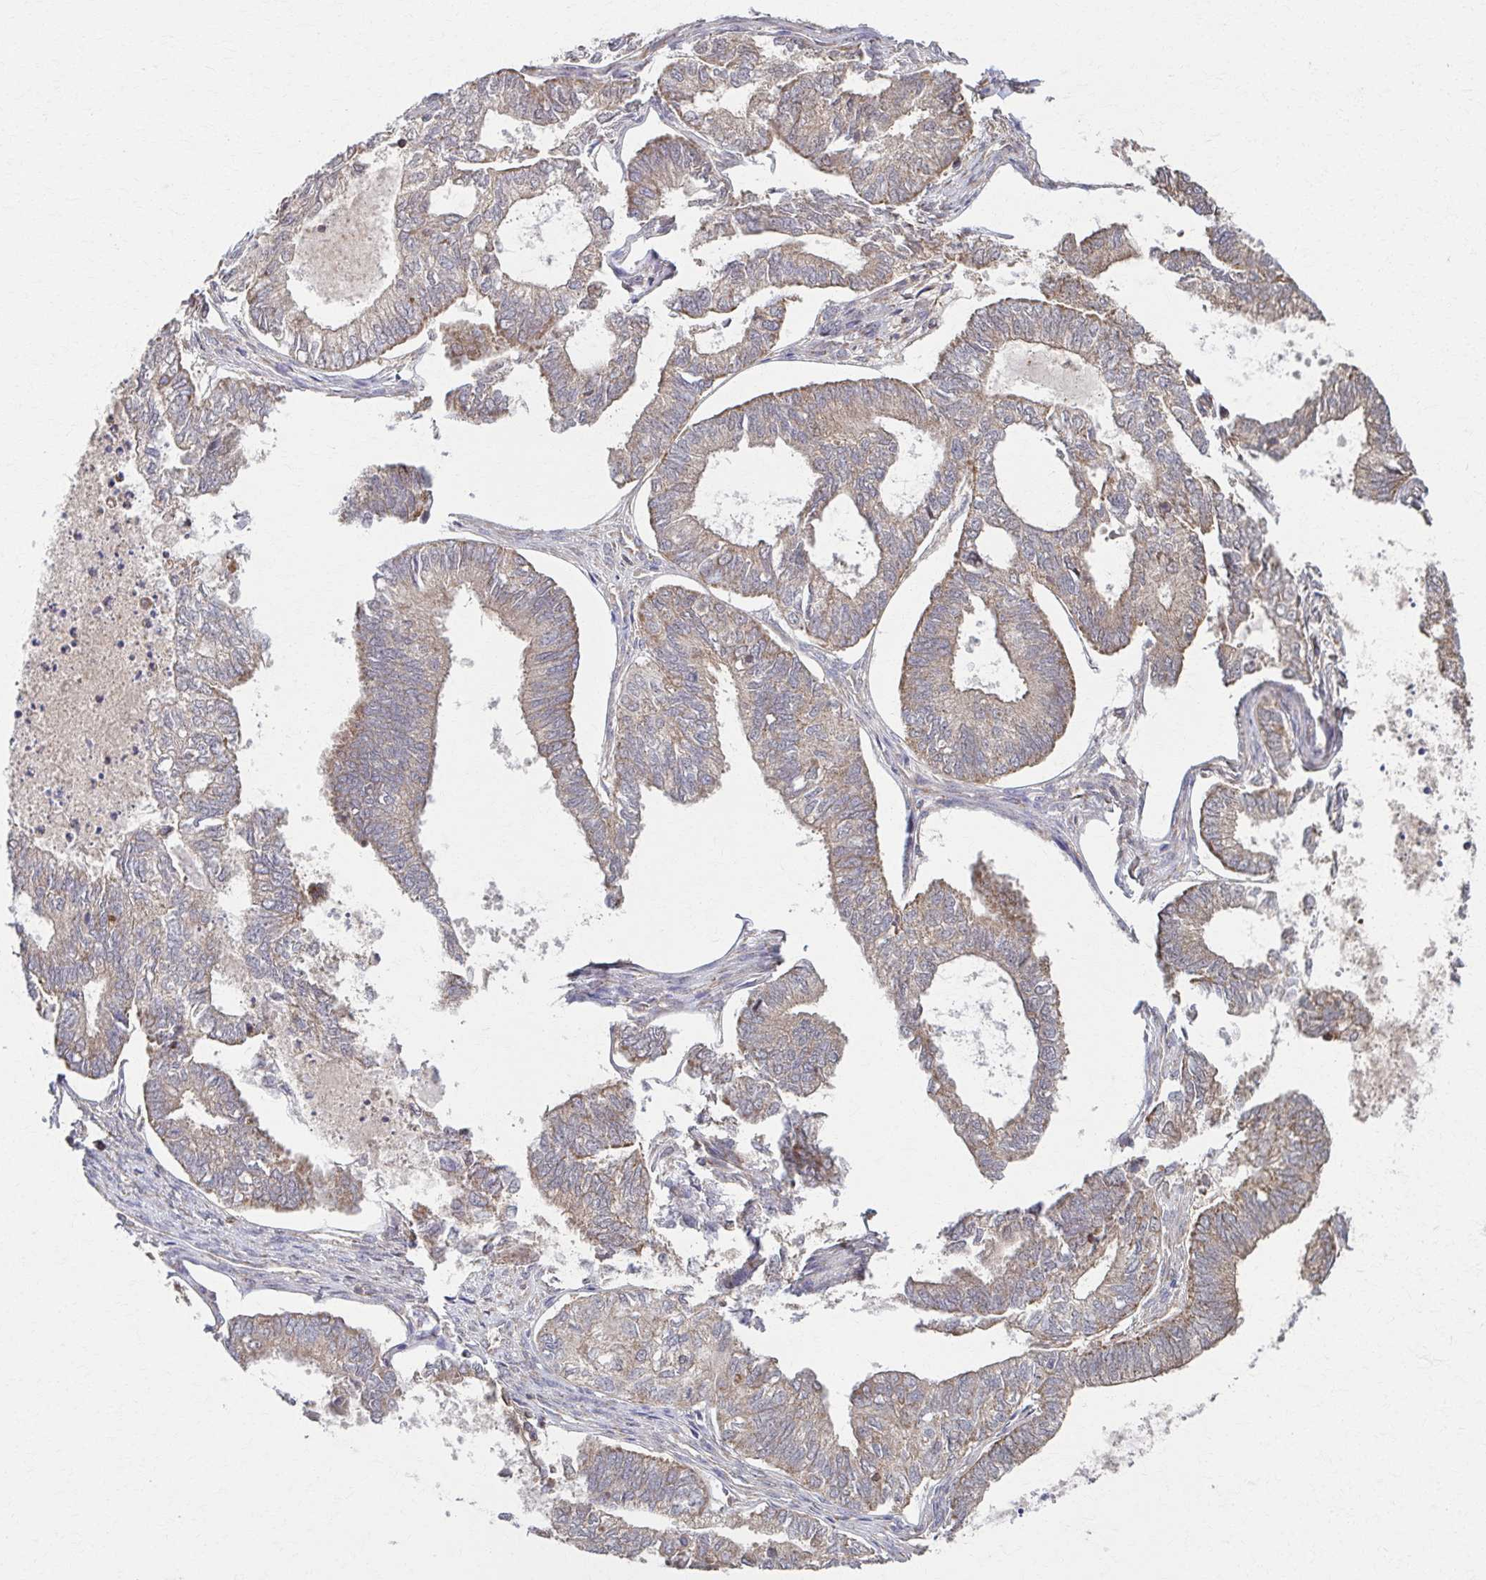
{"staining": {"intensity": "moderate", "quantity": ">75%", "location": "cytoplasmic/membranous"}, "tissue": "ovarian cancer", "cell_type": "Tumor cells", "image_type": "cancer", "snomed": [{"axis": "morphology", "description": "Carcinoma, endometroid"}, {"axis": "topography", "description": "Ovary"}], "caption": "Ovarian cancer (endometroid carcinoma) stained for a protein displays moderate cytoplasmic/membranous positivity in tumor cells. (Brightfield microscopy of DAB IHC at high magnification).", "gene": "KLHL34", "patient": {"sex": "female", "age": 64}}